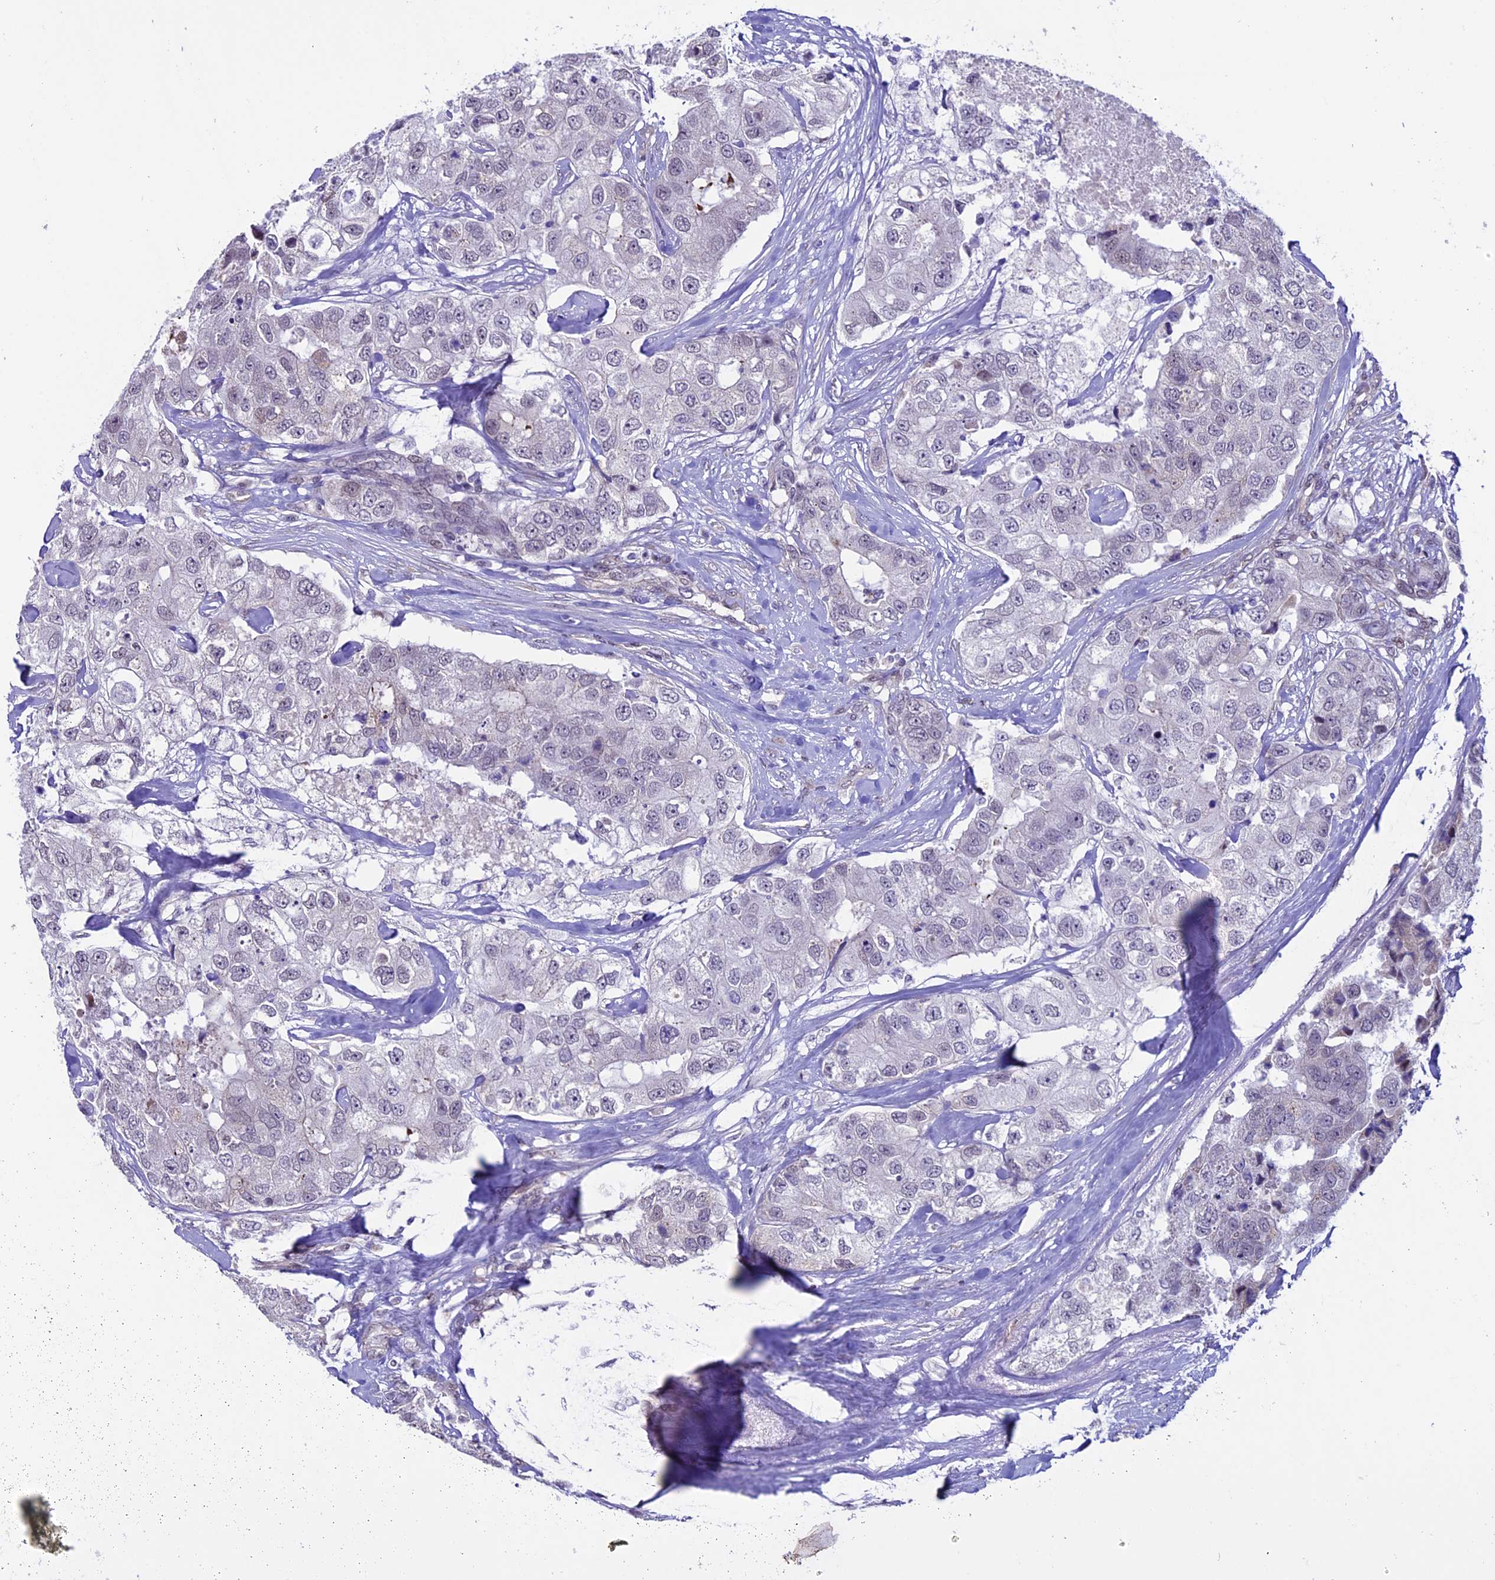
{"staining": {"intensity": "negative", "quantity": "none", "location": "none"}, "tissue": "breast cancer", "cell_type": "Tumor cells", "image_type": "cancer", "snomed": [{"axis": "morphology", "description": "Duct carcinoma"}, {"axis": "topography", "description": "Breast"}], "caption": "Tumor cells show no significant positivity in breast cancer (invasive ductal carcinoma).", "gene": "TMEM171", "patient": {"sex": "female", "age": 62}}